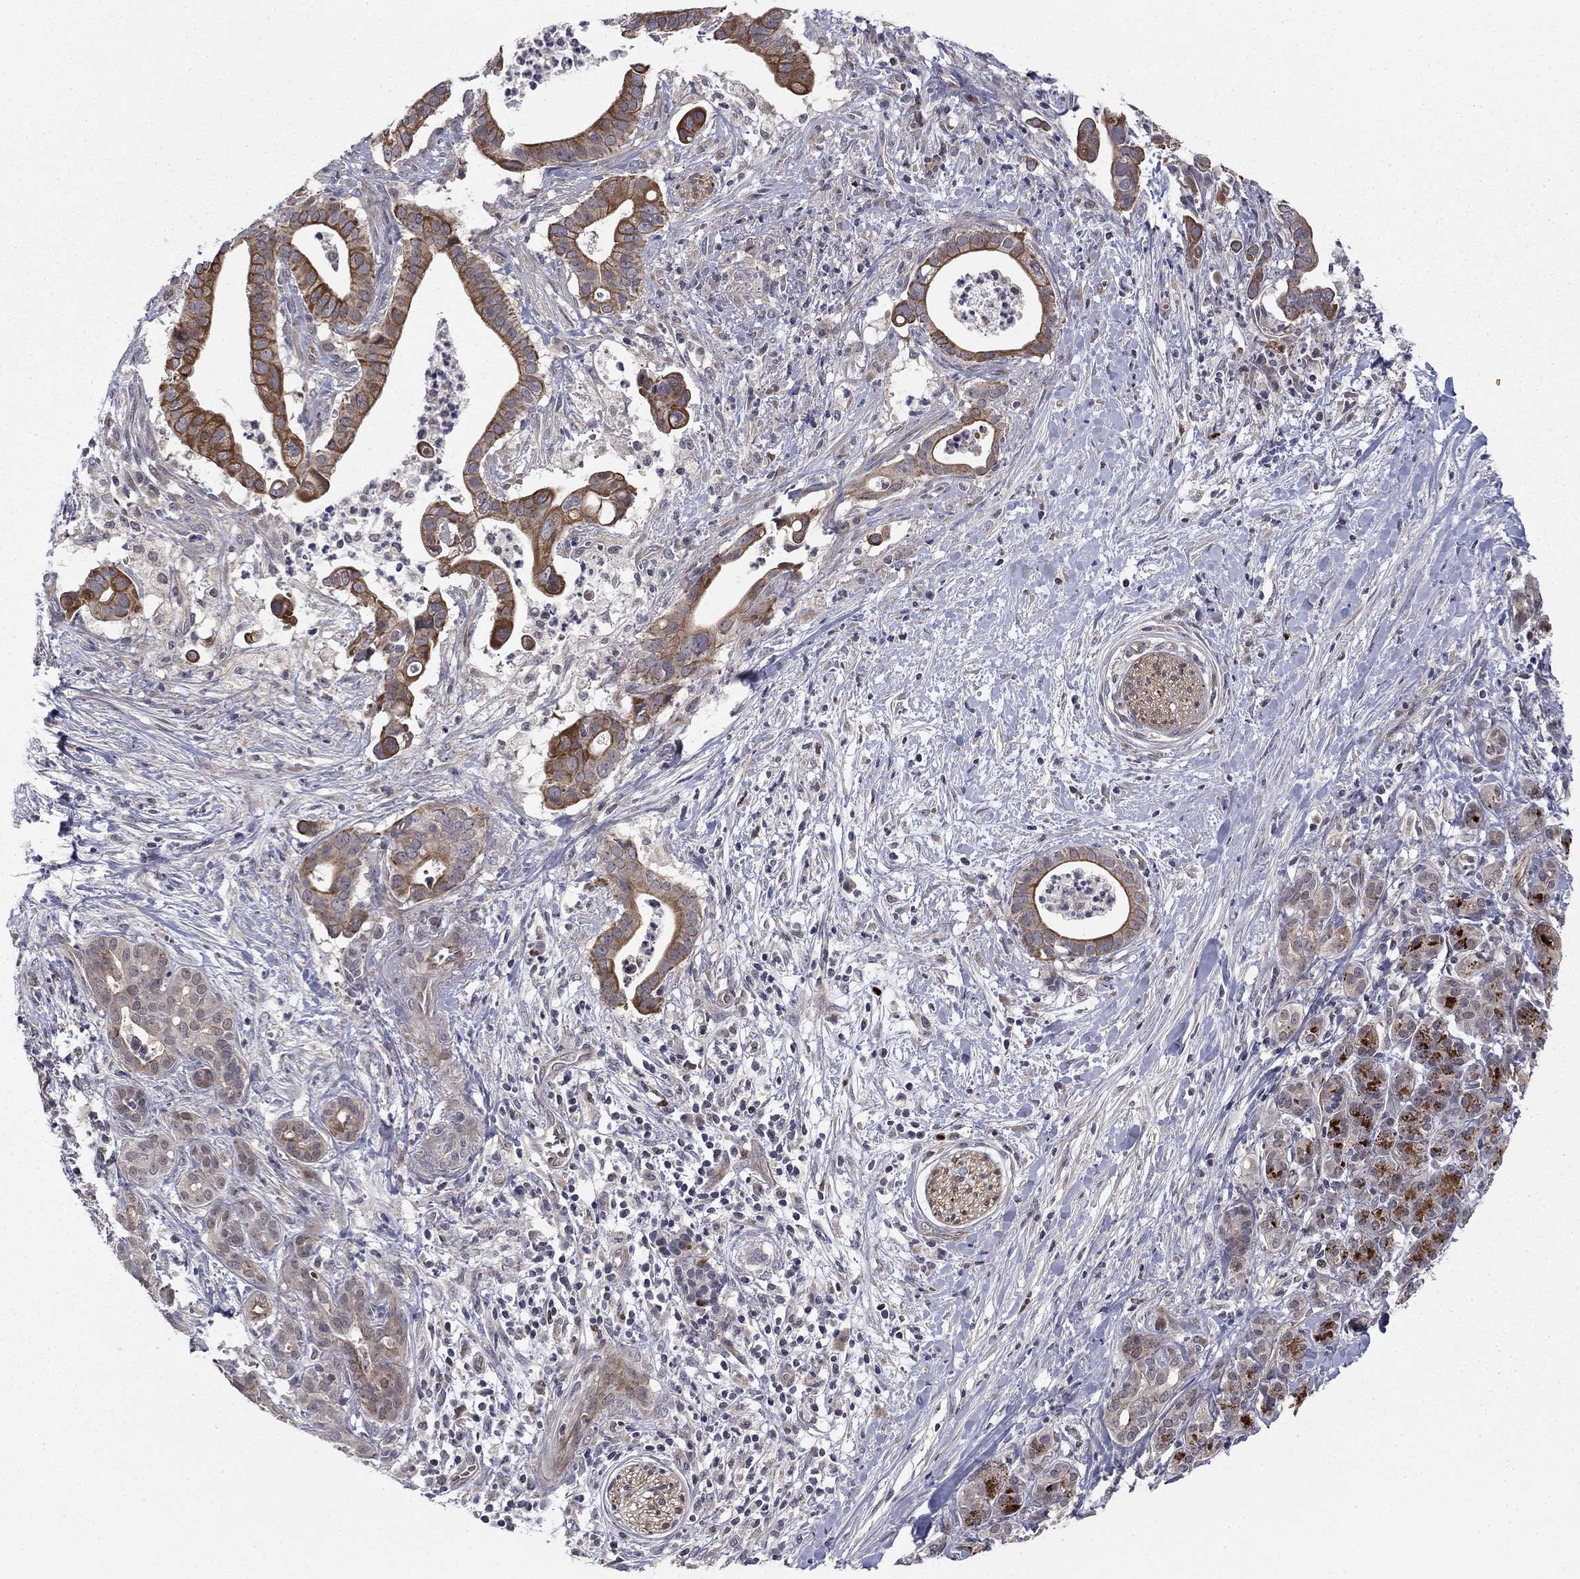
{"staining": {"intensity": "moderate", "quantity": "25%-75%", "location": "cytoplasmic/membranous"}, "tissue": "pancreatic cancer", "cell_type": "Tumor cells", "image_type": "cancer", "snomed": [{"axis": "morphology", "description": "Adenocarcinoma, NOS"}, {"axis": "topography", "description": "Pancreas"}], "caption": "This image displays immunohistochemistry staining of human pancreatic adenocarcinoma, with medium moderate cytoplasmic/membranous positivity in approximately 25%-75% of tumor cells.", "gene": "BCL11A", "patient": {"sex": "male", "age": 61}}